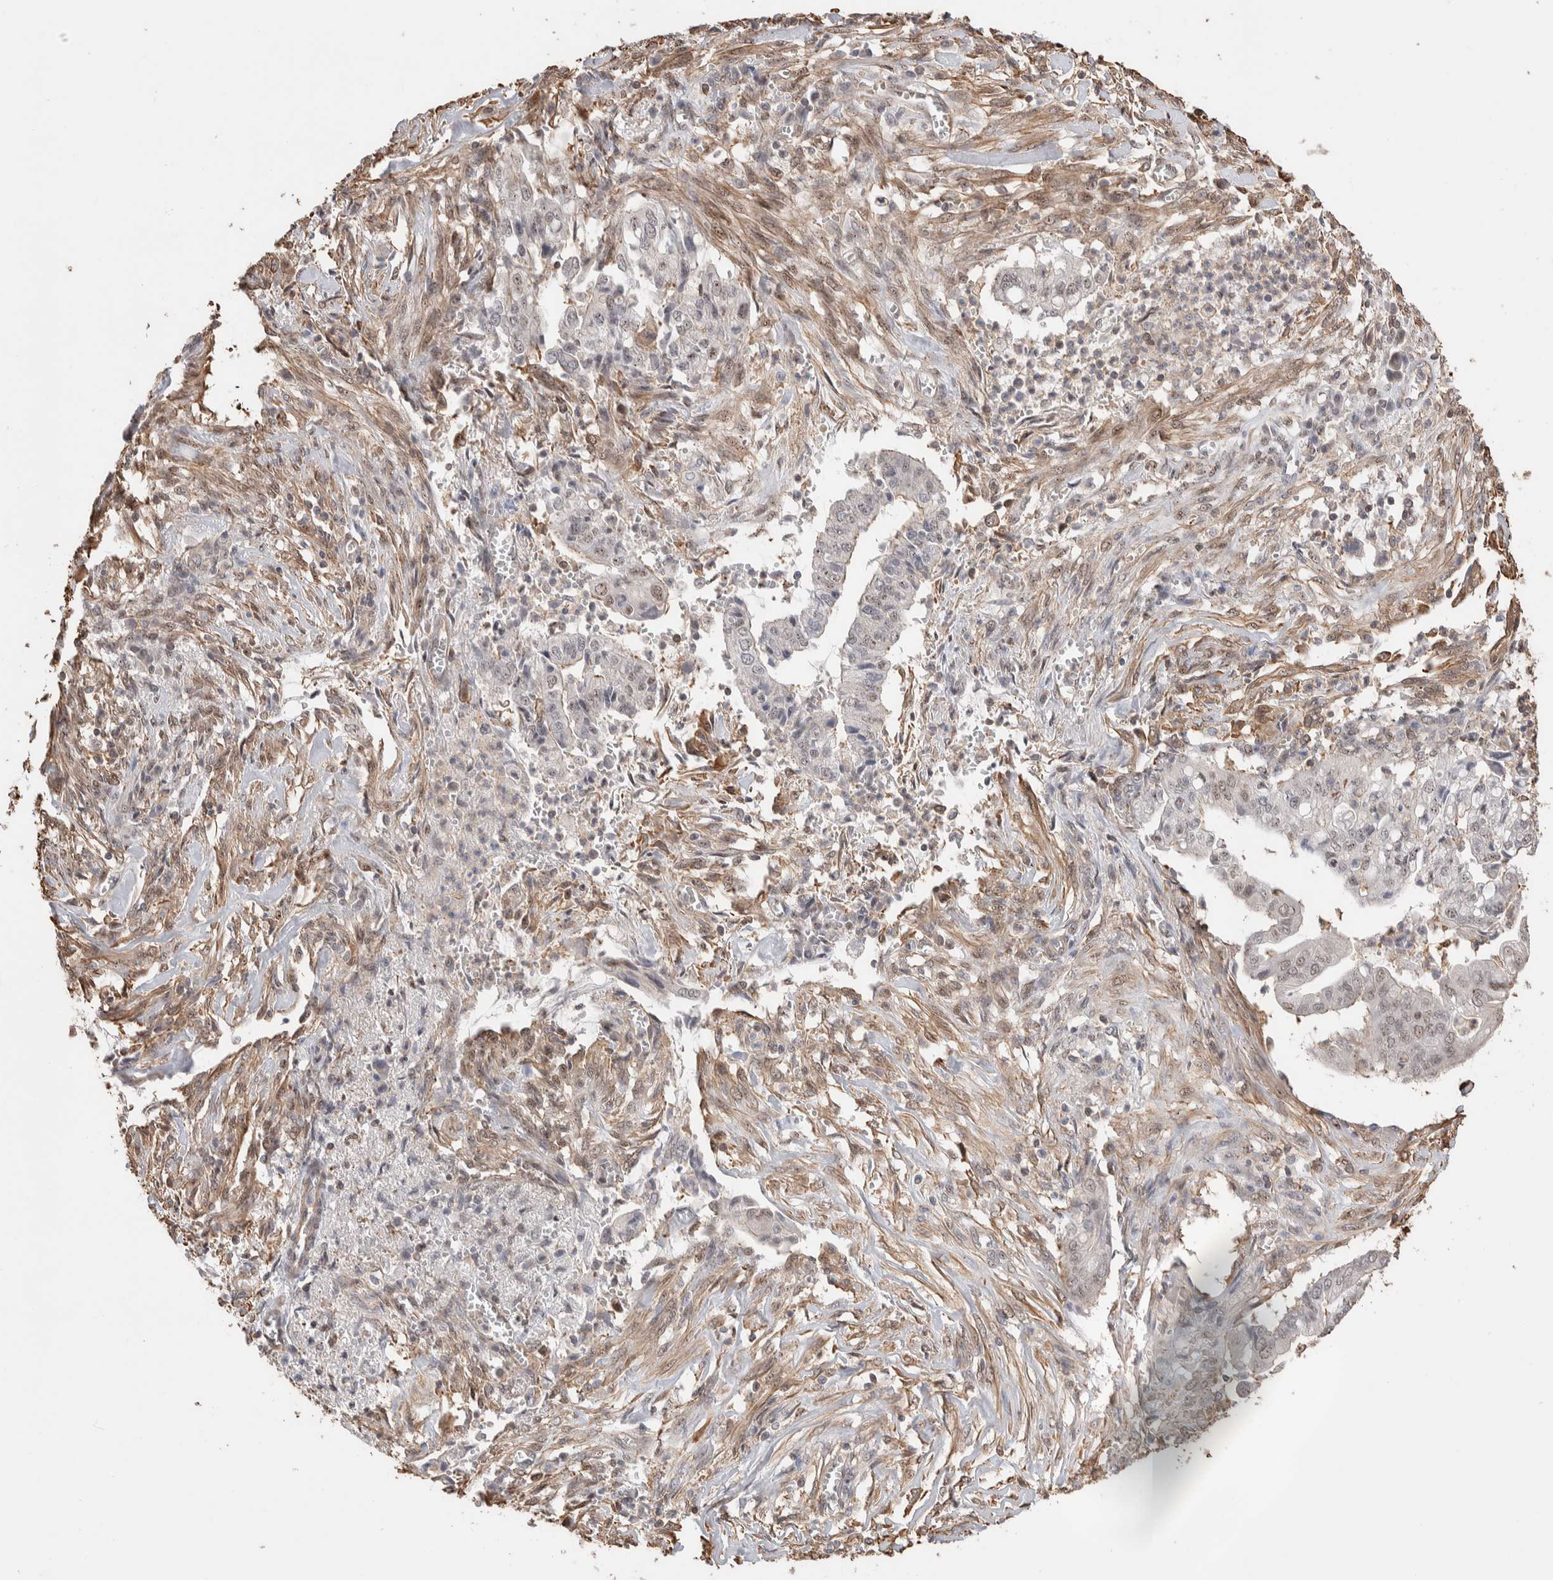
{"staining": {"intensity": "weak", "quantity": "<25%", "location": "nuclear"}, "tissue": "cervical cancer", "cell_type": "Tumor cells", "image_type": "cancer", "snomed": [{"axis": "morphology", "description": "Adenocarcinoma, NOS"}, {"axis": "topography", "description": "Cervix"}], "caption": "This is an immunohistochemistry micrograph of human adenocarcinoma (cervical). There is no expression in tumor cells.", "gene": "ZNF704", "patient": {"sex": "female", "age": 44}}